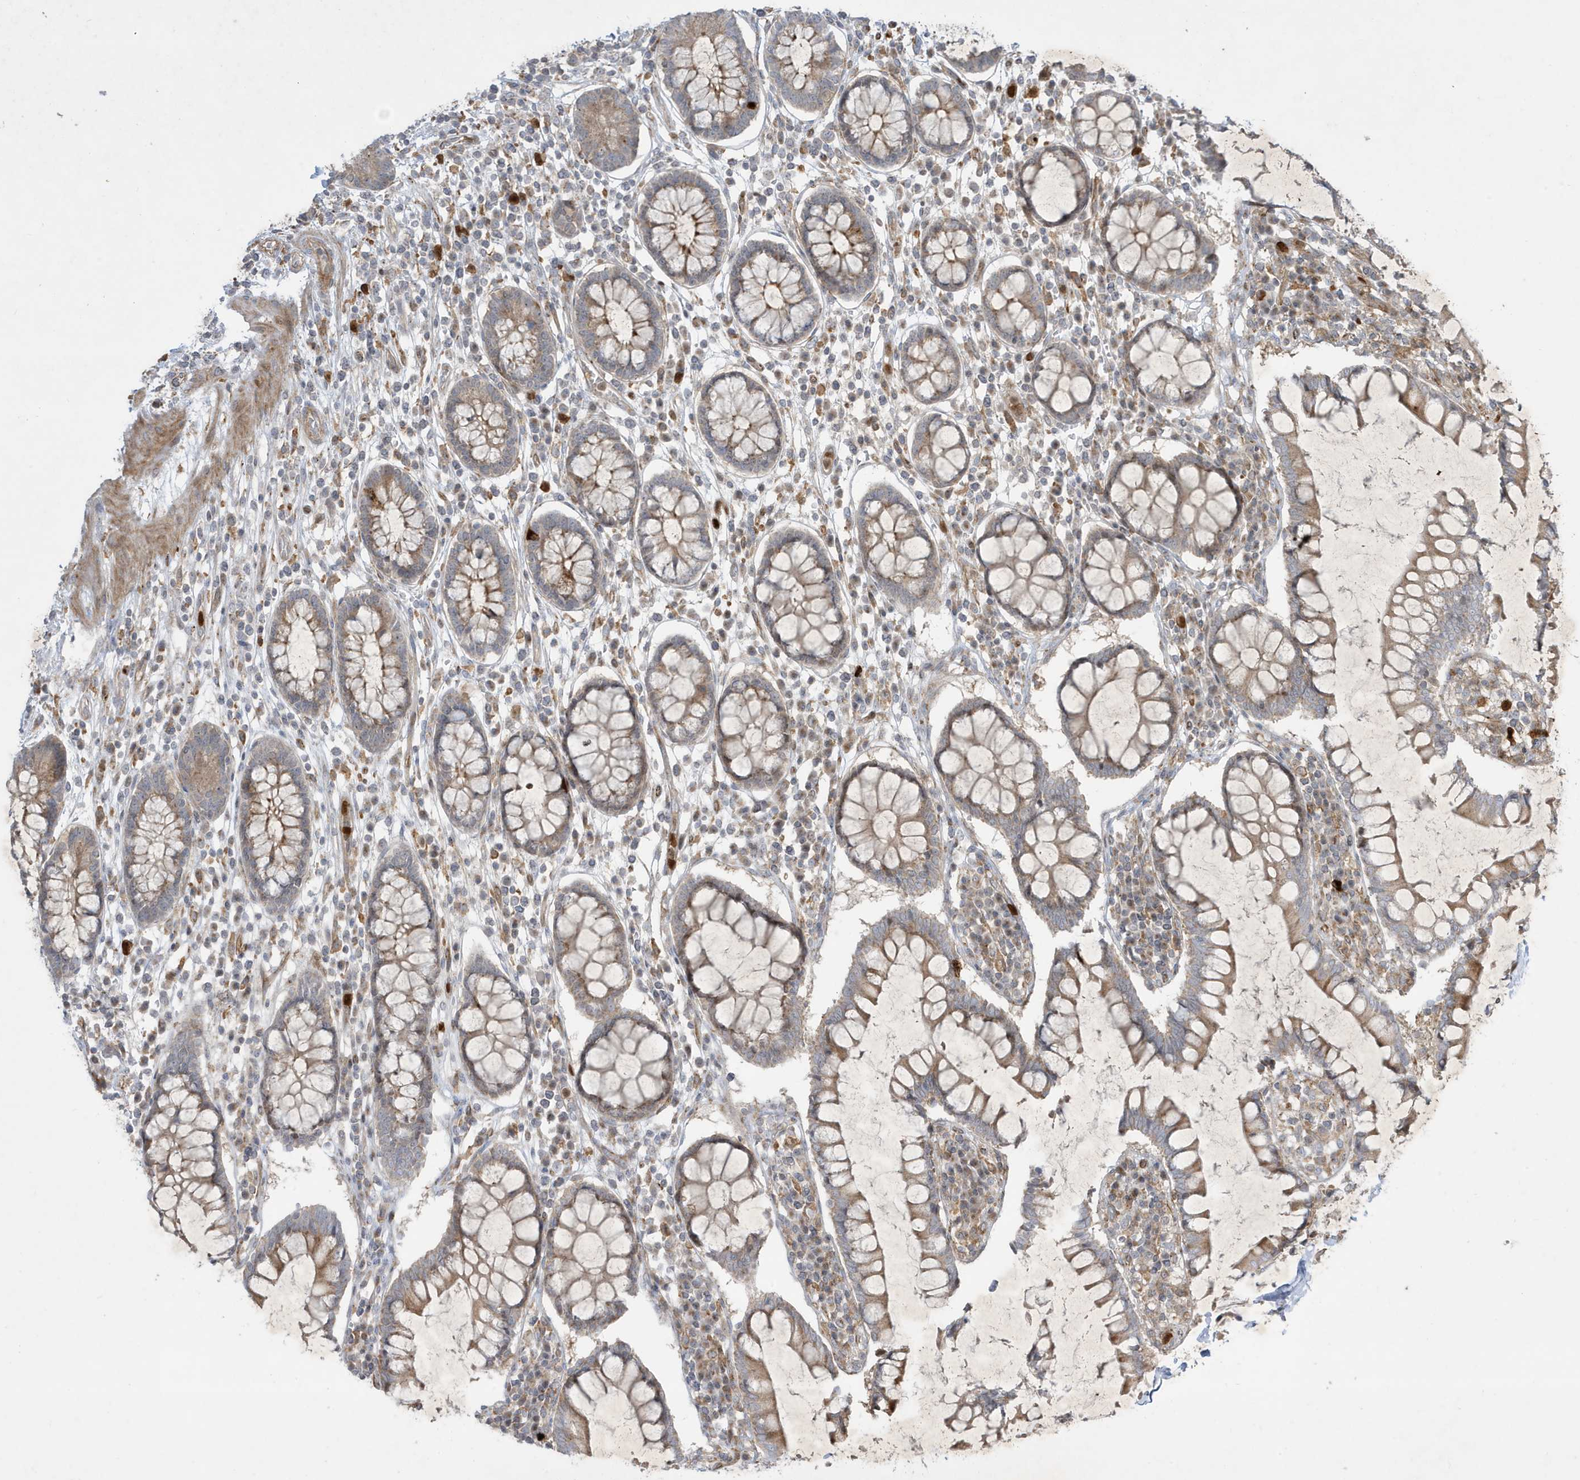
{"staining": {"intensity": "moderate", "quantity": ">75%", "location": "cytoplasmic/membranous"}, "tissue": "colon", "cell_type": "Endothelial cells", "image_type": "normal", "snomed": [{"axis": "morphology", "description": "Normal tissue, NOS"}, {"axis": "topography", "description": "Colon"}], "caption": "Endothelial cells reveal medium levels of moderate cytoplasmic/membranous staining in approximately >75% of cells in benign colon. Nuclei are stained in blue.", "gene": "IFT57", "patient": {"sex": "female", "age": 79}}